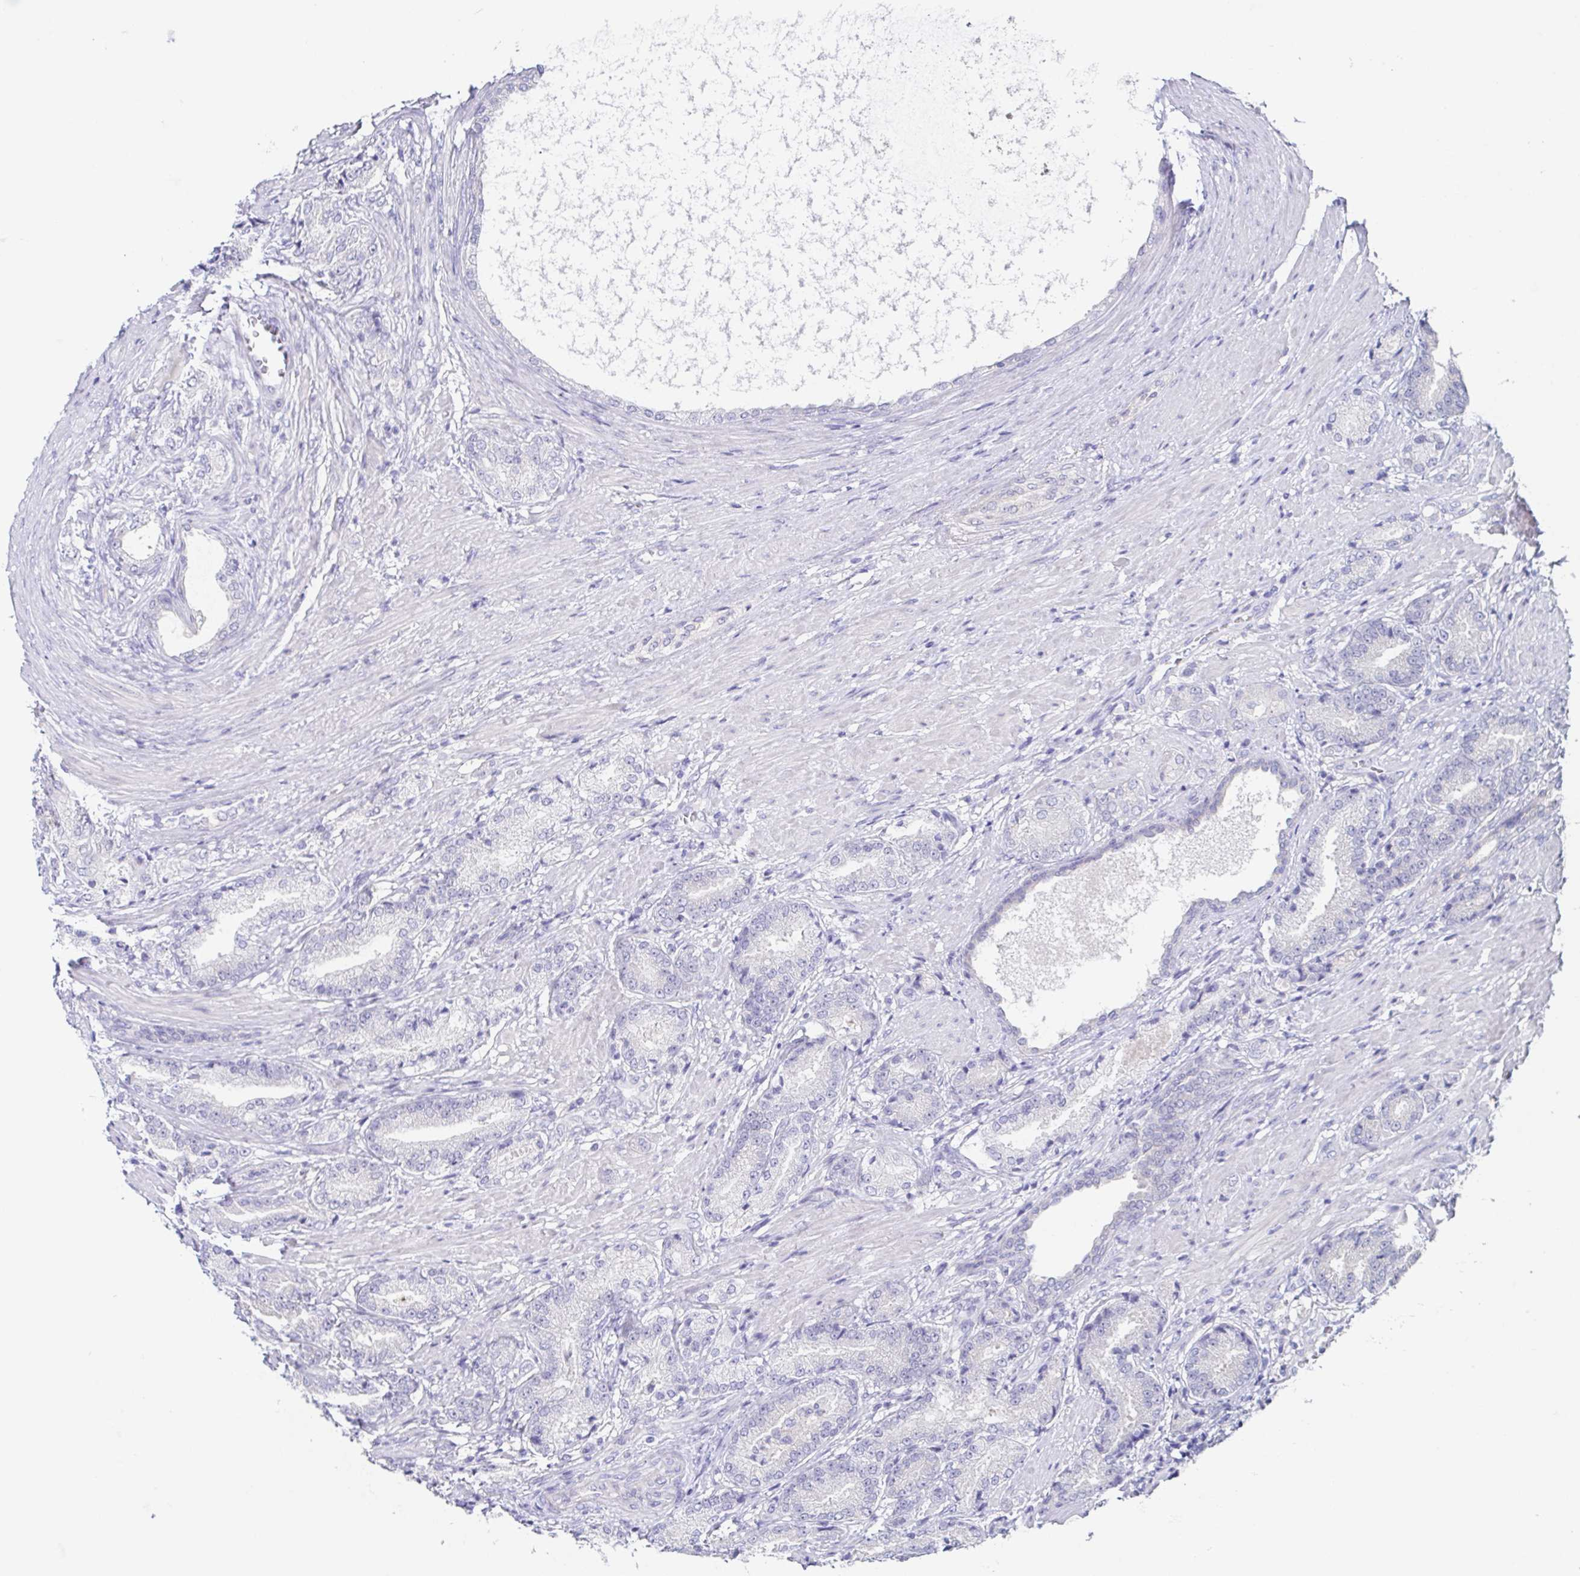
{"staining": {"intensity": "negative", "quantity": "none", "location": "none"}, "tissue": "prostate cancer", "cell_type": "Tumor cells", "image_type": "cancer", "snomed": [{"axis": "morphology", "description": "Adenocarcinoma, High grade"}, {"axis": "topography", "description": "Prostate and seminal vesicle, NOS"}], "caption": "Human prostate adenocarcinoma (high-grade) stained for a protein using IHC shows no staining in tumor cells.", "gene": "HTR2A", "patient": {"sex": "male", "age": 61}}